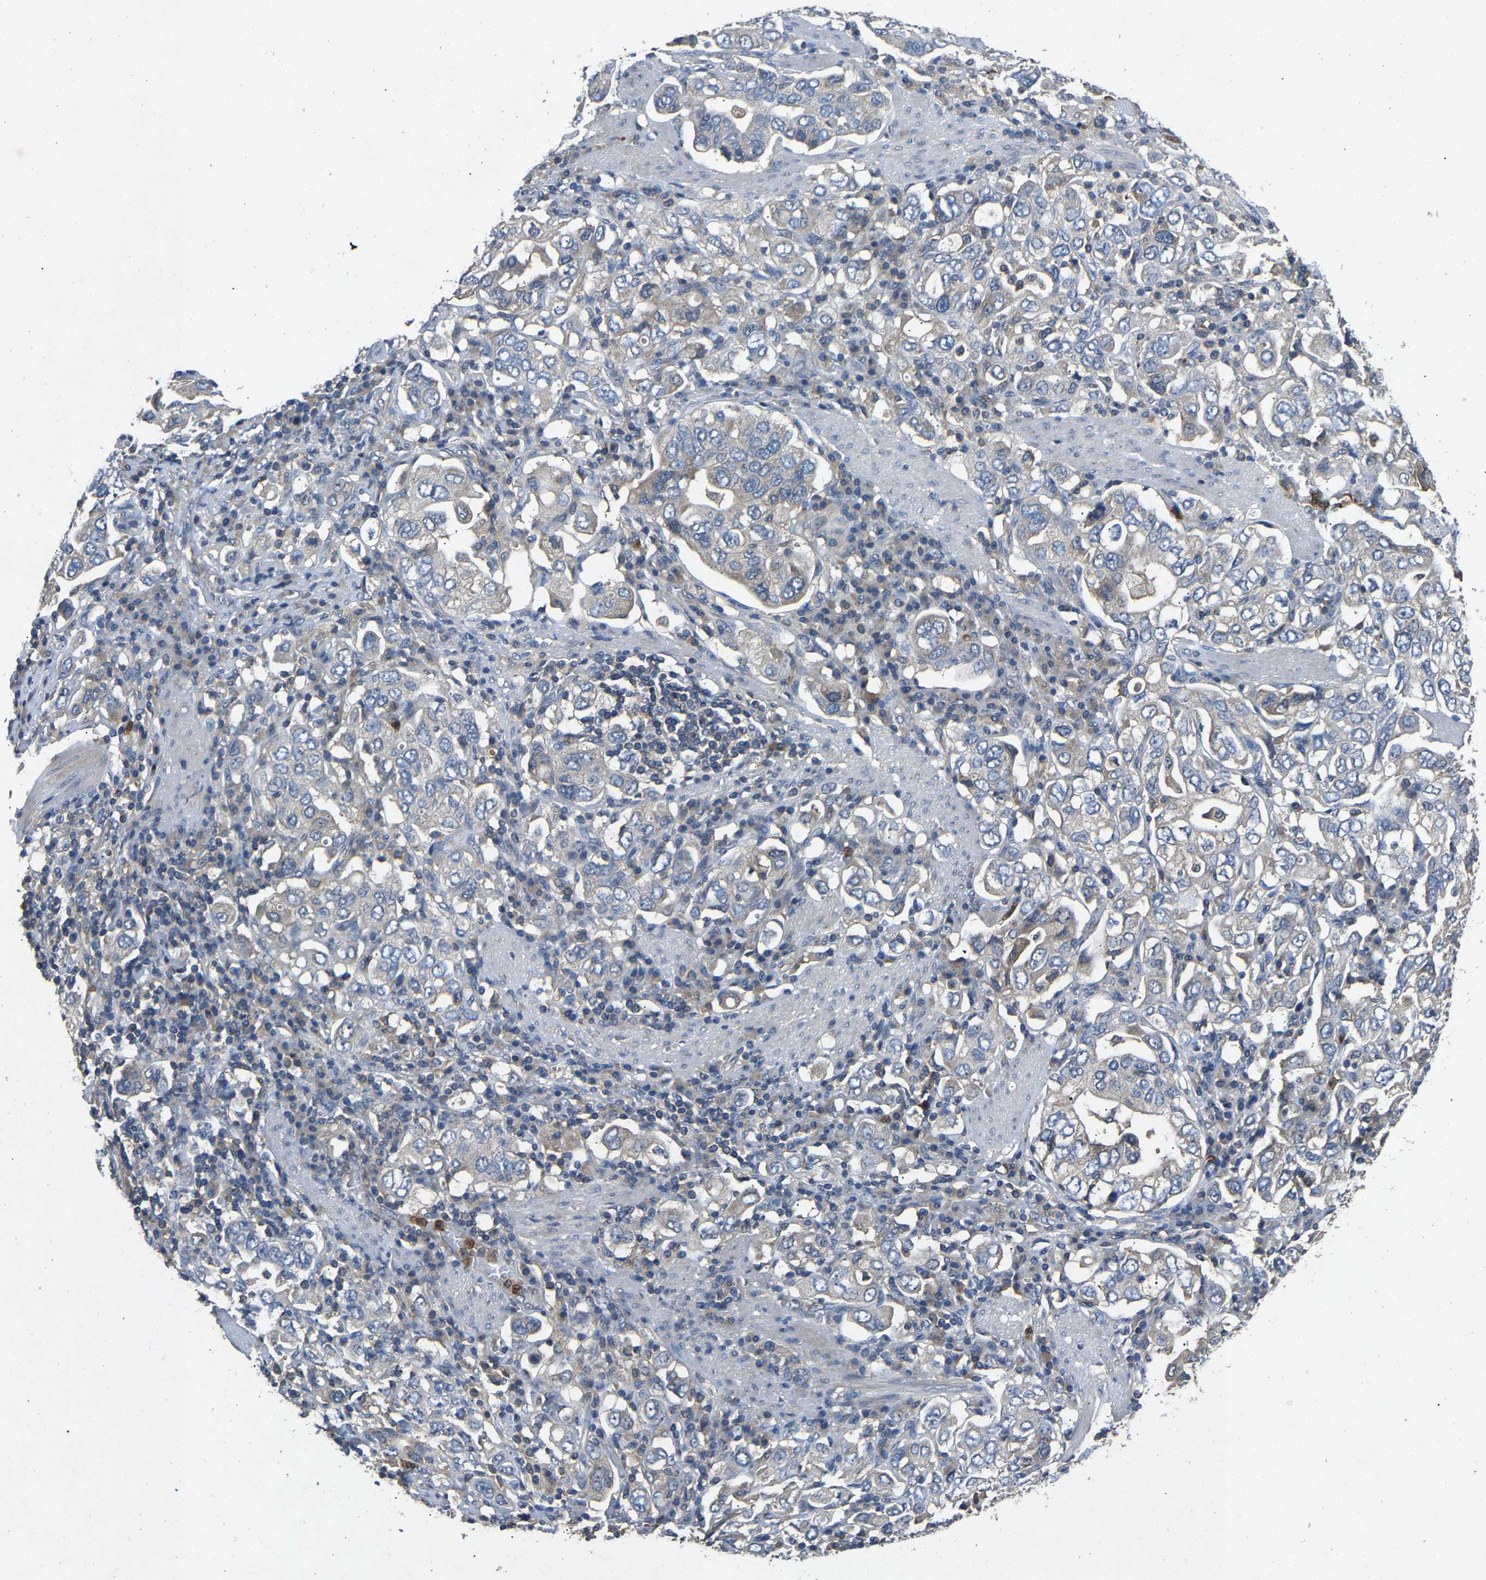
{"staining": {"intensity": "negative", "quantity": "none", "location": "none"}, "tissue": "stomach cancer", "cell_type": "Tumor cells", "image_type": "cancer", "snomed": [{"axis": "morphology", "description": "Adenocarcinoma, NOS"}, {"axis": "topography", "description": "Stomach, upper"}], "caption": "Tumor cells are negative for brown protein staining in stomach adenocarcinoma.", "gene": "PPID", "patient": {"sex": "male", "age": 62}}